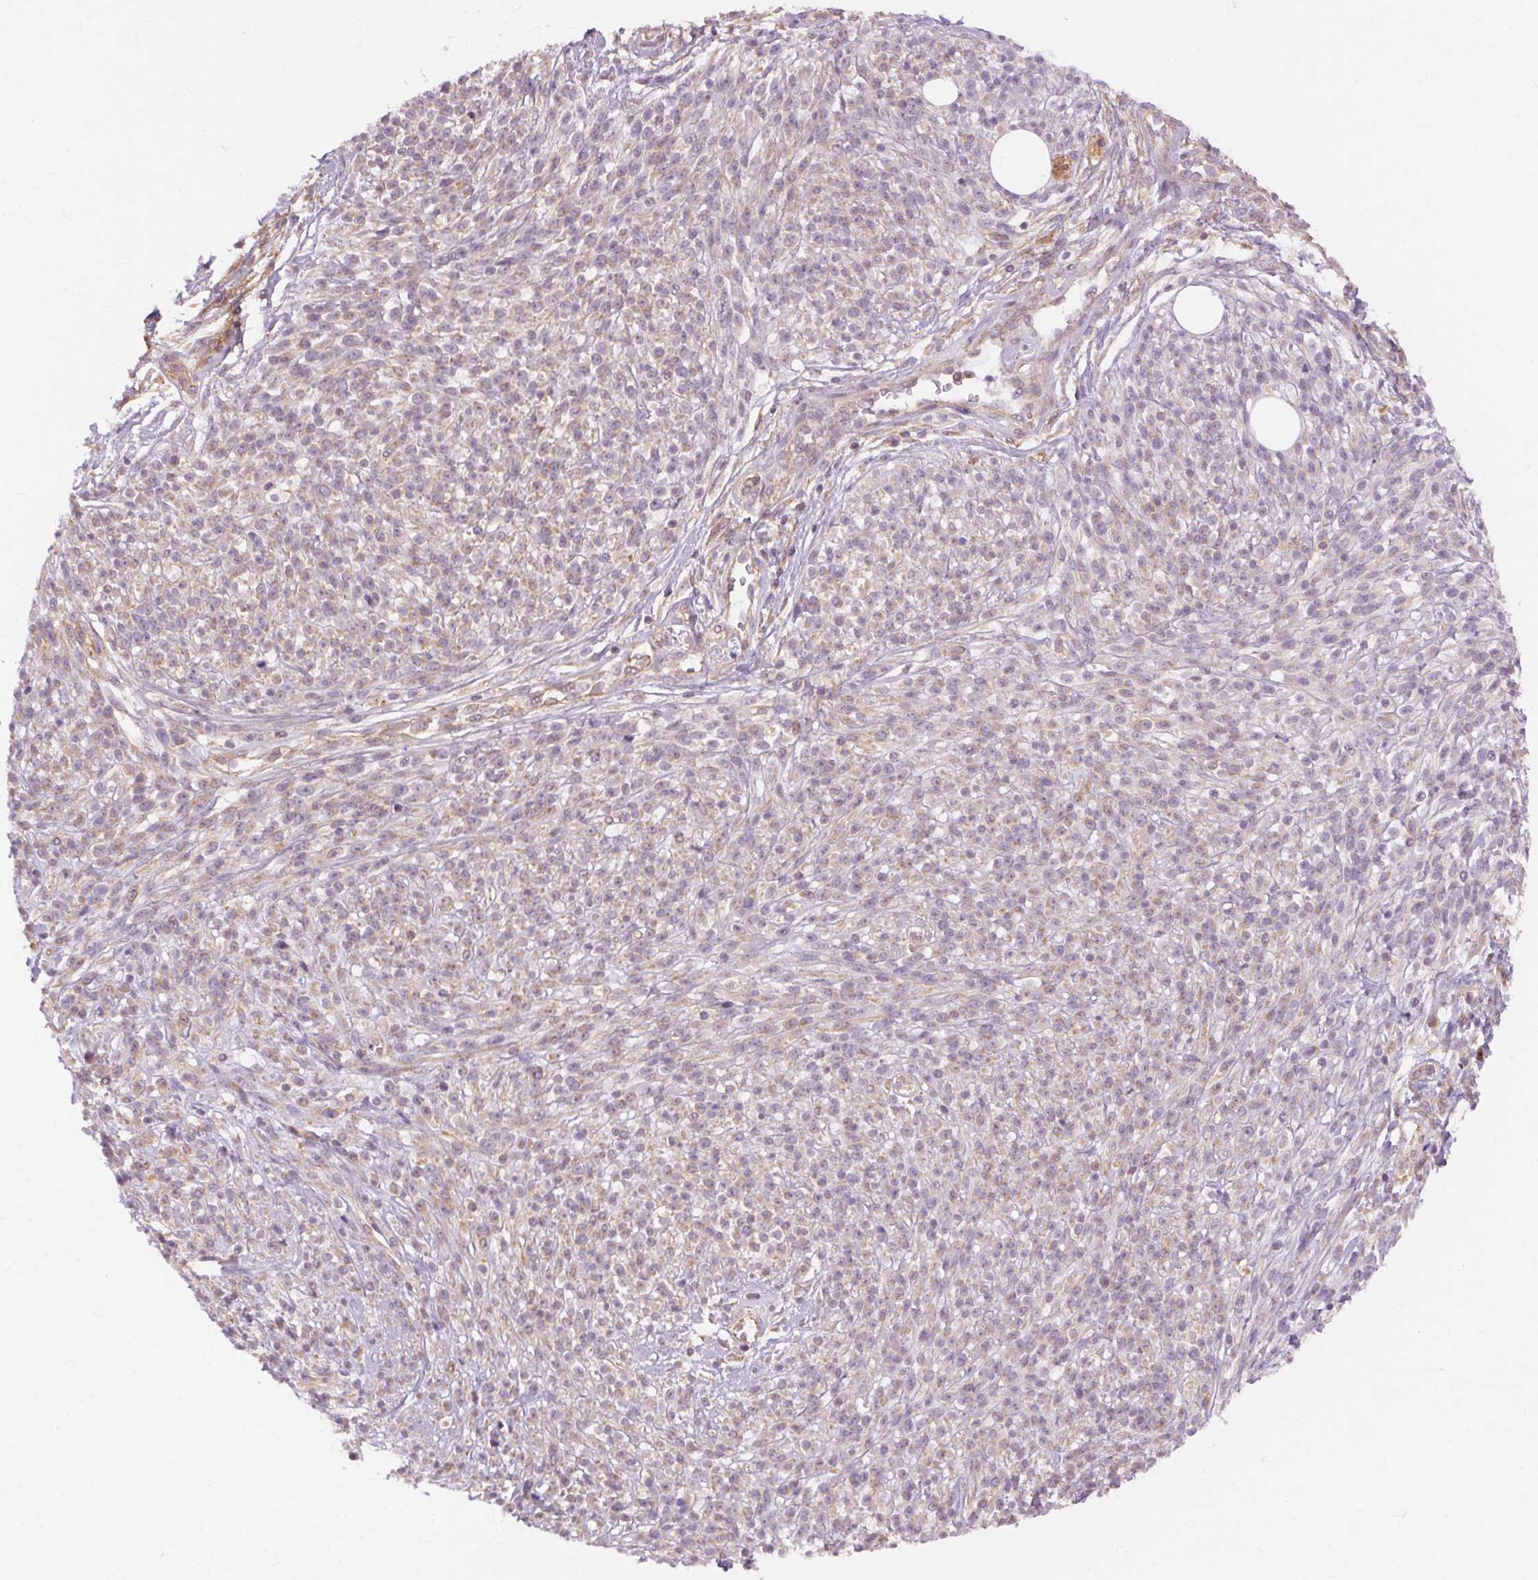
{"staining": {"intensity": "weak", "quantity": "<25%", "location": "cytoplasmic/membranous"}, "tissue": "melanoma", "cell_type": "Tumor cells", "image_type": "cancer", "snomed": [{"axis": "morphology", "description": "Malignant melanoma, NOS"}, {"axis": "topography", "description": "Skin"}, {"axis": "topography", "description": "Skin of trunk"}], "caption": "Tumor cells show no significant protein positivity in melanoma.", "gene": "TM6SF1", "patient": {"sex": "male", "age": 74}}